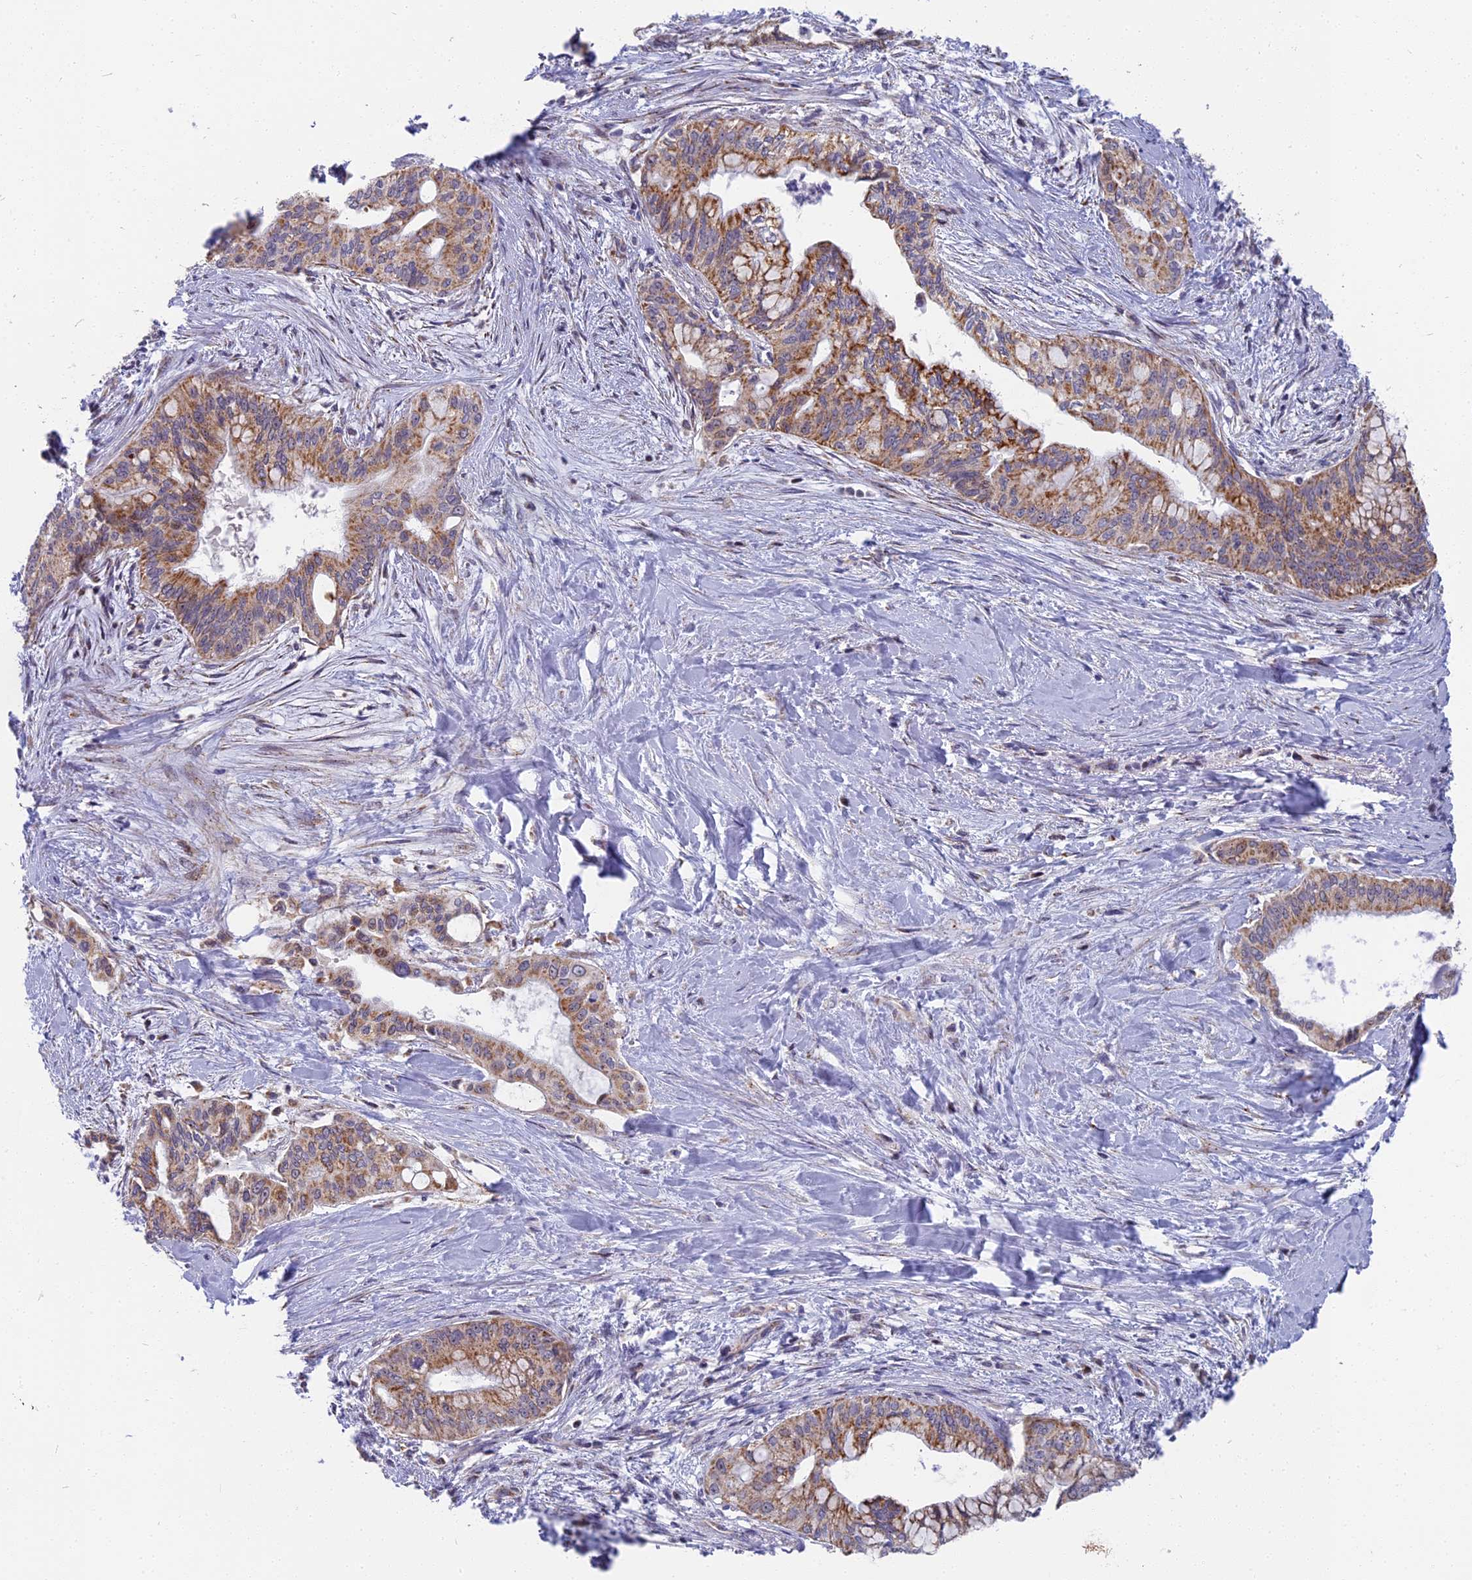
{"staining": {"intensity": "moderate", "quantity": ">75%", "location": "cytoplasmic/membranous"}, "tissue": "pancreatic cancer", "cell_type": "Tumor cells", "image_type": "cancer", "snomed": [{"axis": "morphology", "description": "Adenocarcinoma, NOS"}, {"axis": "topography", "description": "Pancreas"}], "caption": "Tumor cells reveal moderate cytoplasmic/membranous expression in about >75% of cells in adenocarcinoma (pancreatic).", "gene": "DTWD1", "patient": {"sex": "male", "age": 46}}